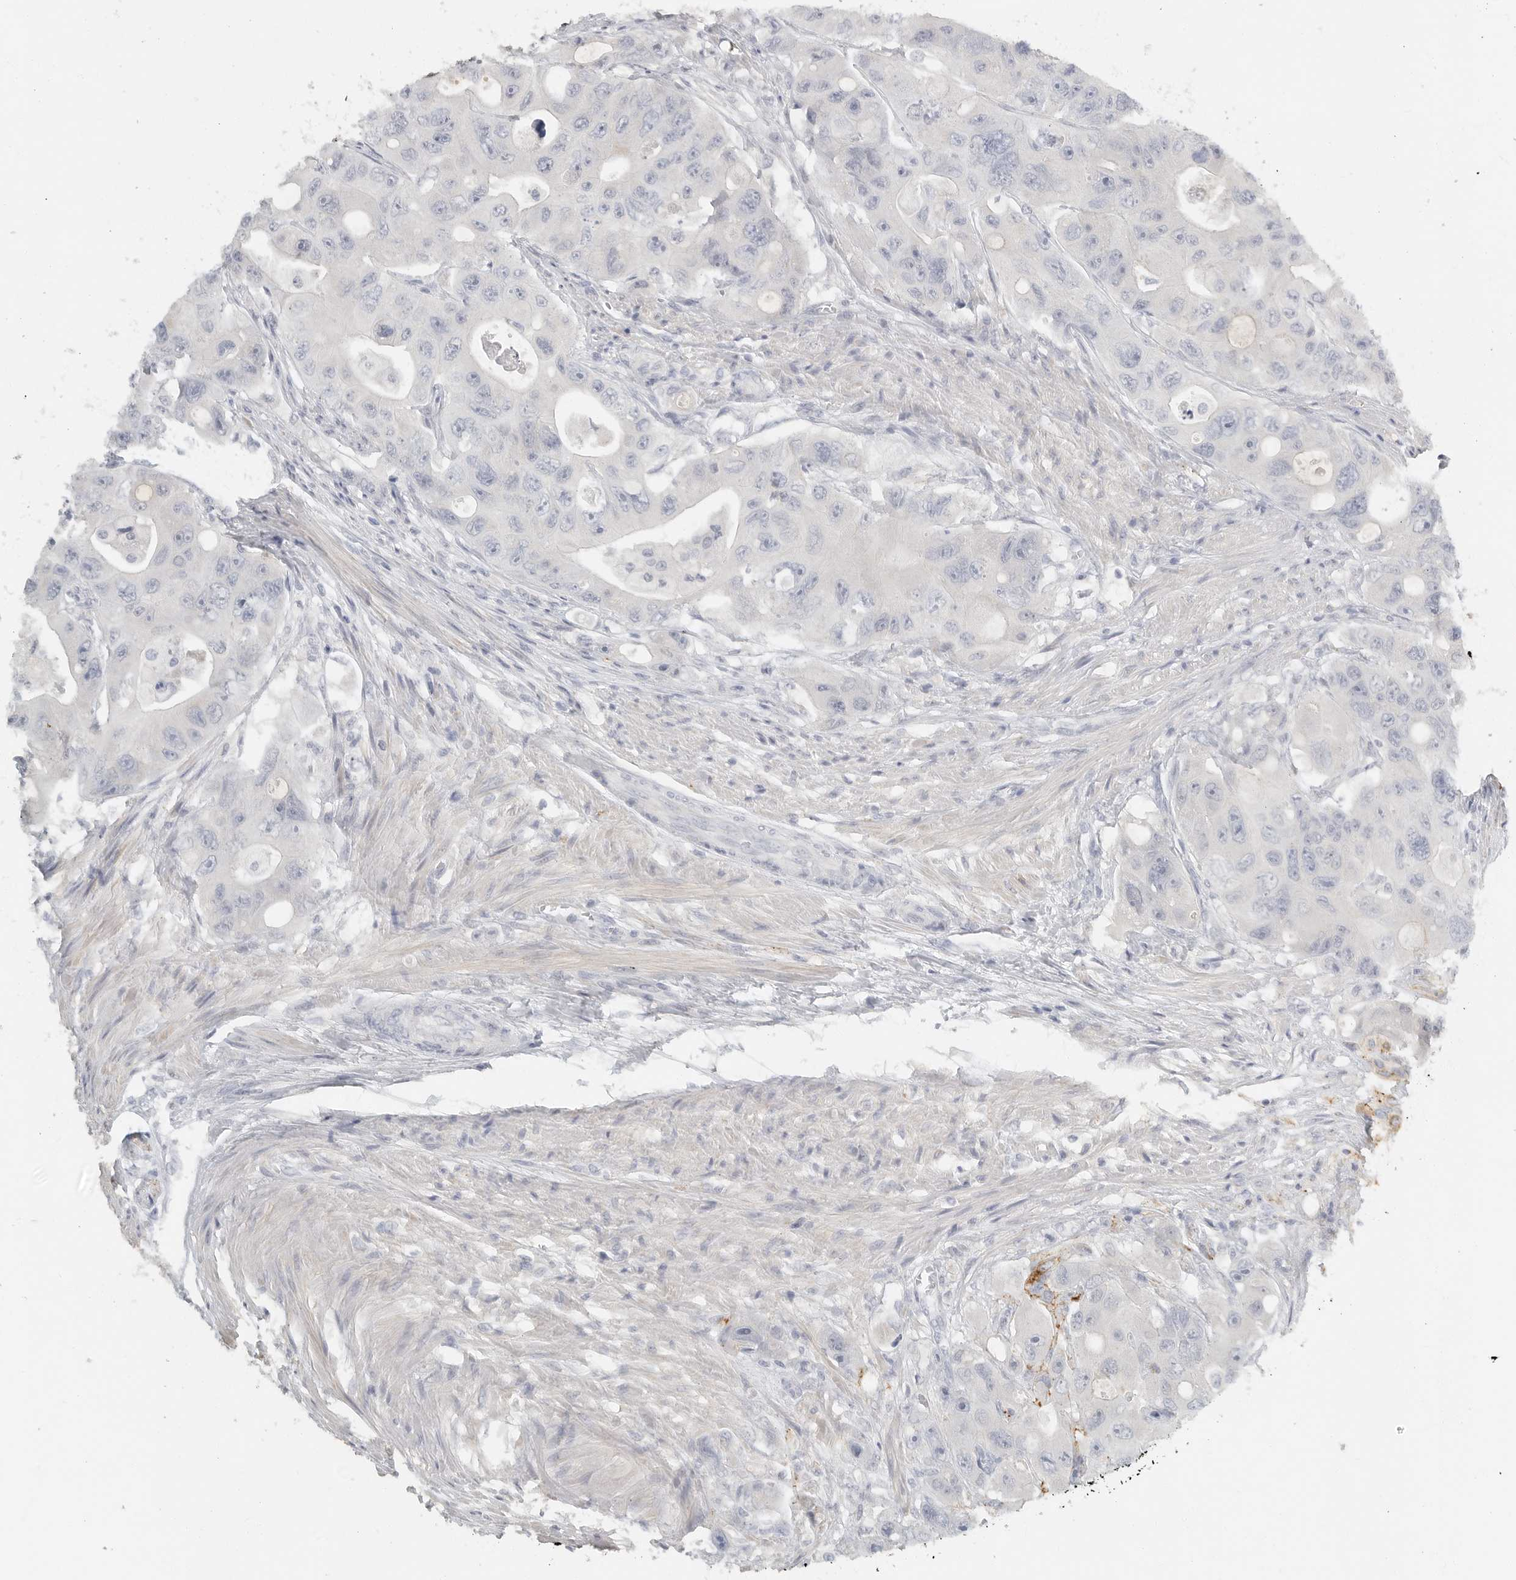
{"staining": {"intensity": "negative", "quantity": "none", "location": "none"}, "tissue": "colorectal cancer", "cell_type": "Tumor cells", "image_type": "cancer", "snomed": [{"axis": "morphology", "description": "Adenocarcinoma, NOS"}, {"axis": "topography", "description": "Colon"}], "caption": "Tumor cells show no significant protein staining in colorectal adenocarcinoma. The staining was performed using DAB (3,3'-diaminobenzidine) to visualize the protein expression in brown, while the nuclei were stained in blue with hematoxylin (Magnification: 20x).", "gene": "PAM", "patient": {"sex": "female", "age": 46}}